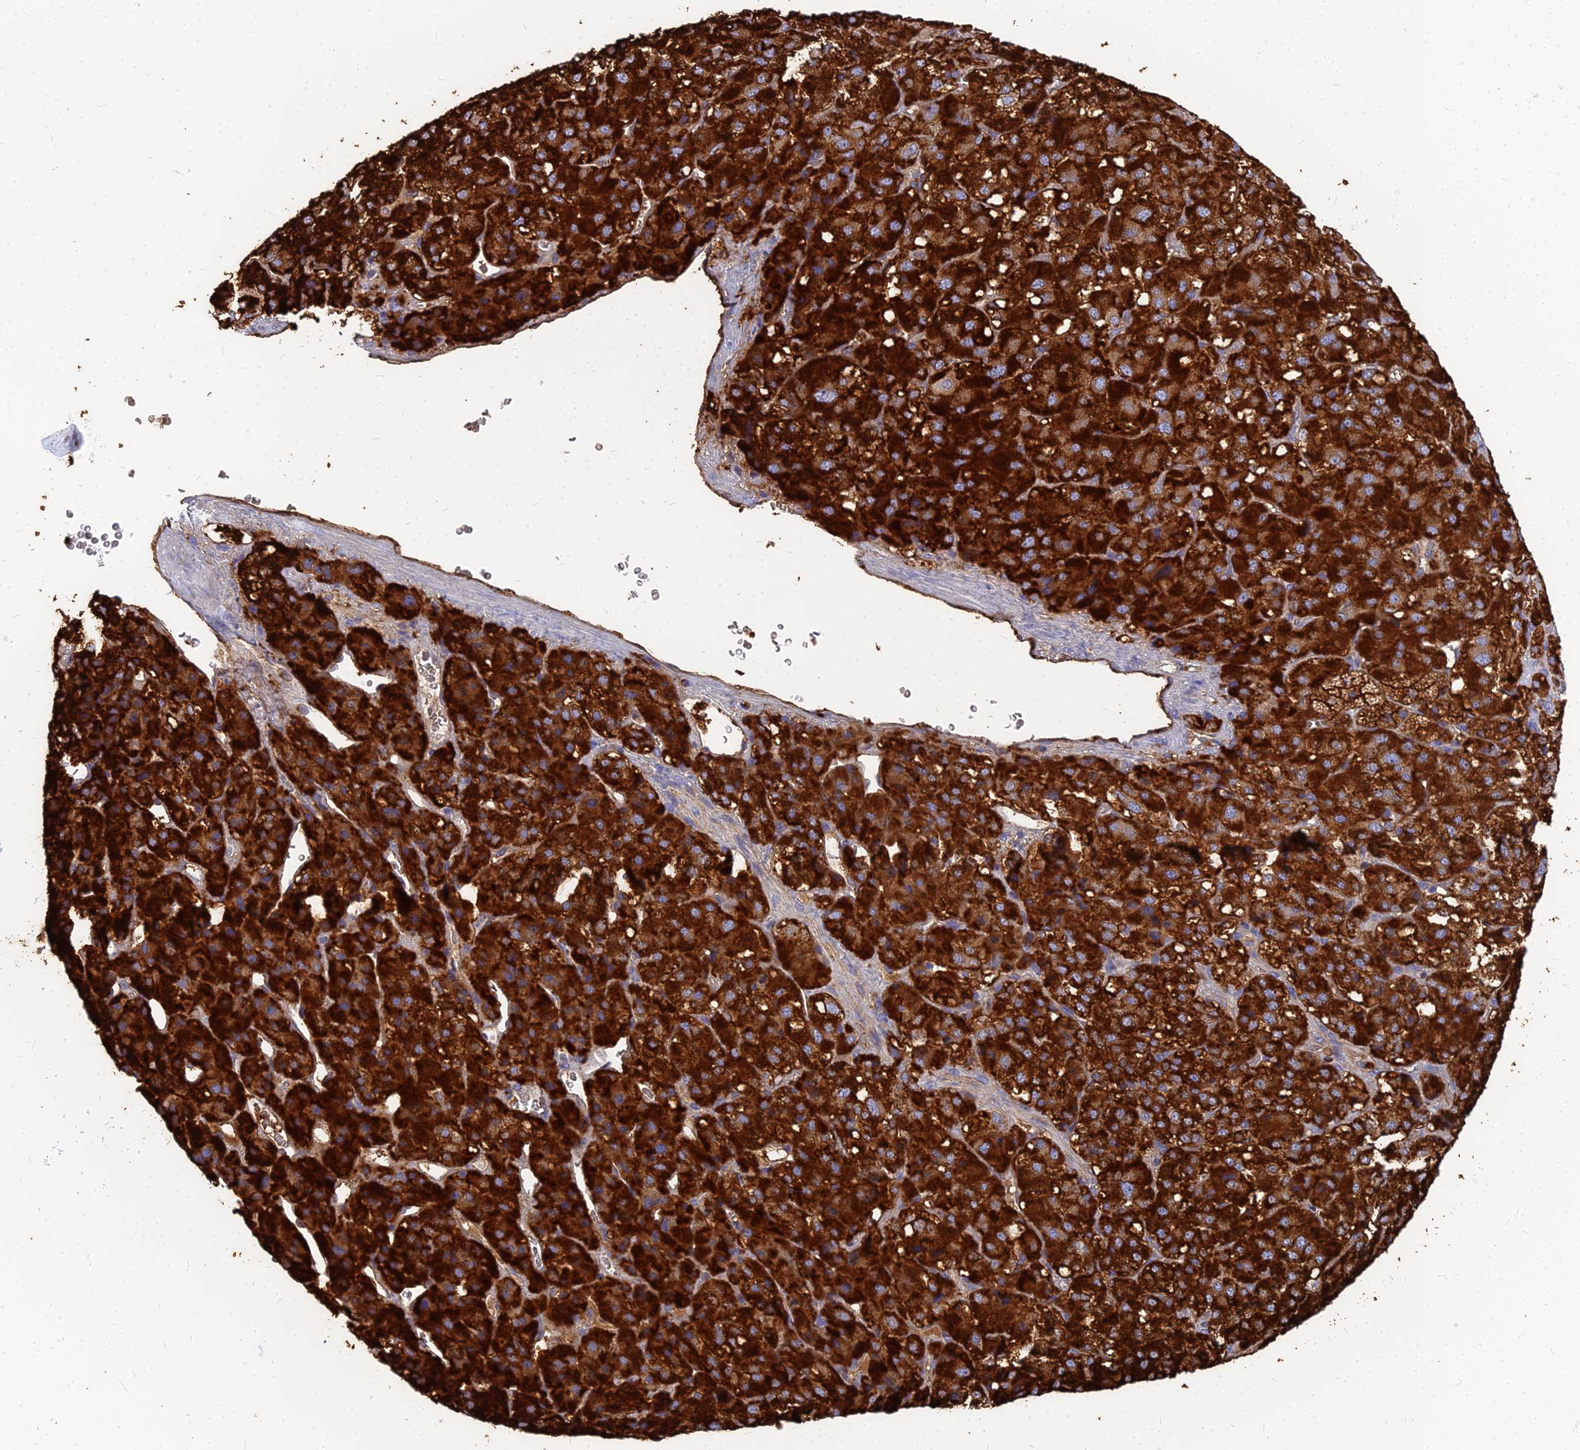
{"staining": {"intensity": "strong", "quantity": ">75%", "location": "cytoplasmic/membranous"}, "tissue": "adrenal gland", "cell_type": "Glandular cells", "image_type": "normal", "snomed": [{"axis": "morphology", "description": "Normal tissue, NOS"}, {"axis": "topography", "description": "Adrenal gland"}], "caption": "Protein positivity by immunohistochemistry (IHC) displays strong cytoplasmic/membranous expression in about >75% of glandular cells in benign adrenal gland.", "gene": "VAT1", "patient": {"sex": "female", "age": 44}}